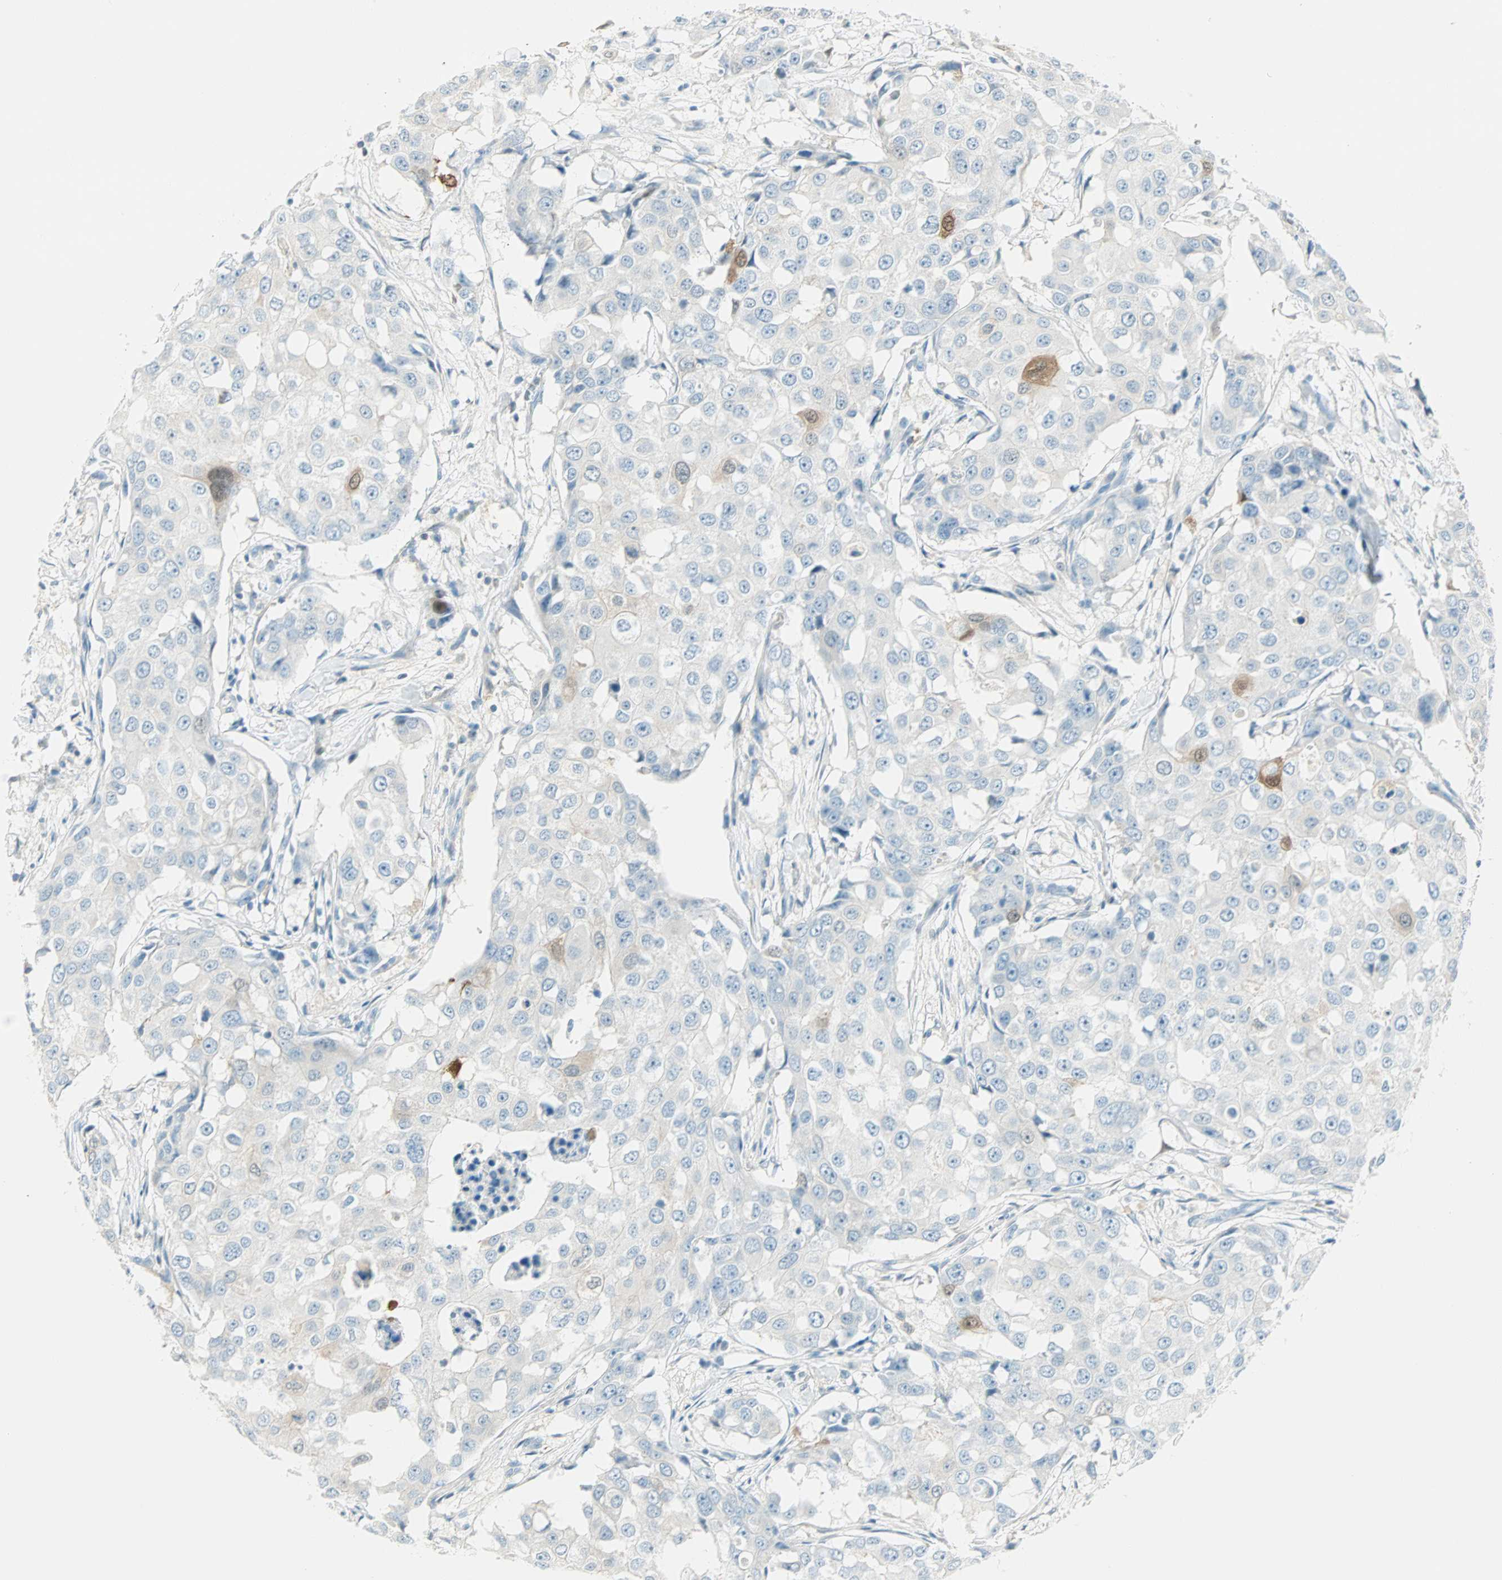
{"staining": {"intensity": "moderate", "quantity": "<25%", "location": "cytoplasmic/membranous,nuclear"}, "tissue": "breast cancer", "cell_type": "Tumor cells", "image_type": "cancer", "snomed": [{"axis": "morphology", "description": "Duct carcinoma"}, {"axis": "topography", "description": "Breast"}], "caption": "A micrograph of human breast cancer stained for a protein shows moderate cytoplasmic/membranous and nuclear brown staining in tumor cells.", "gene": "S100A1", "patient": {"sex": "female", "age": 27}}